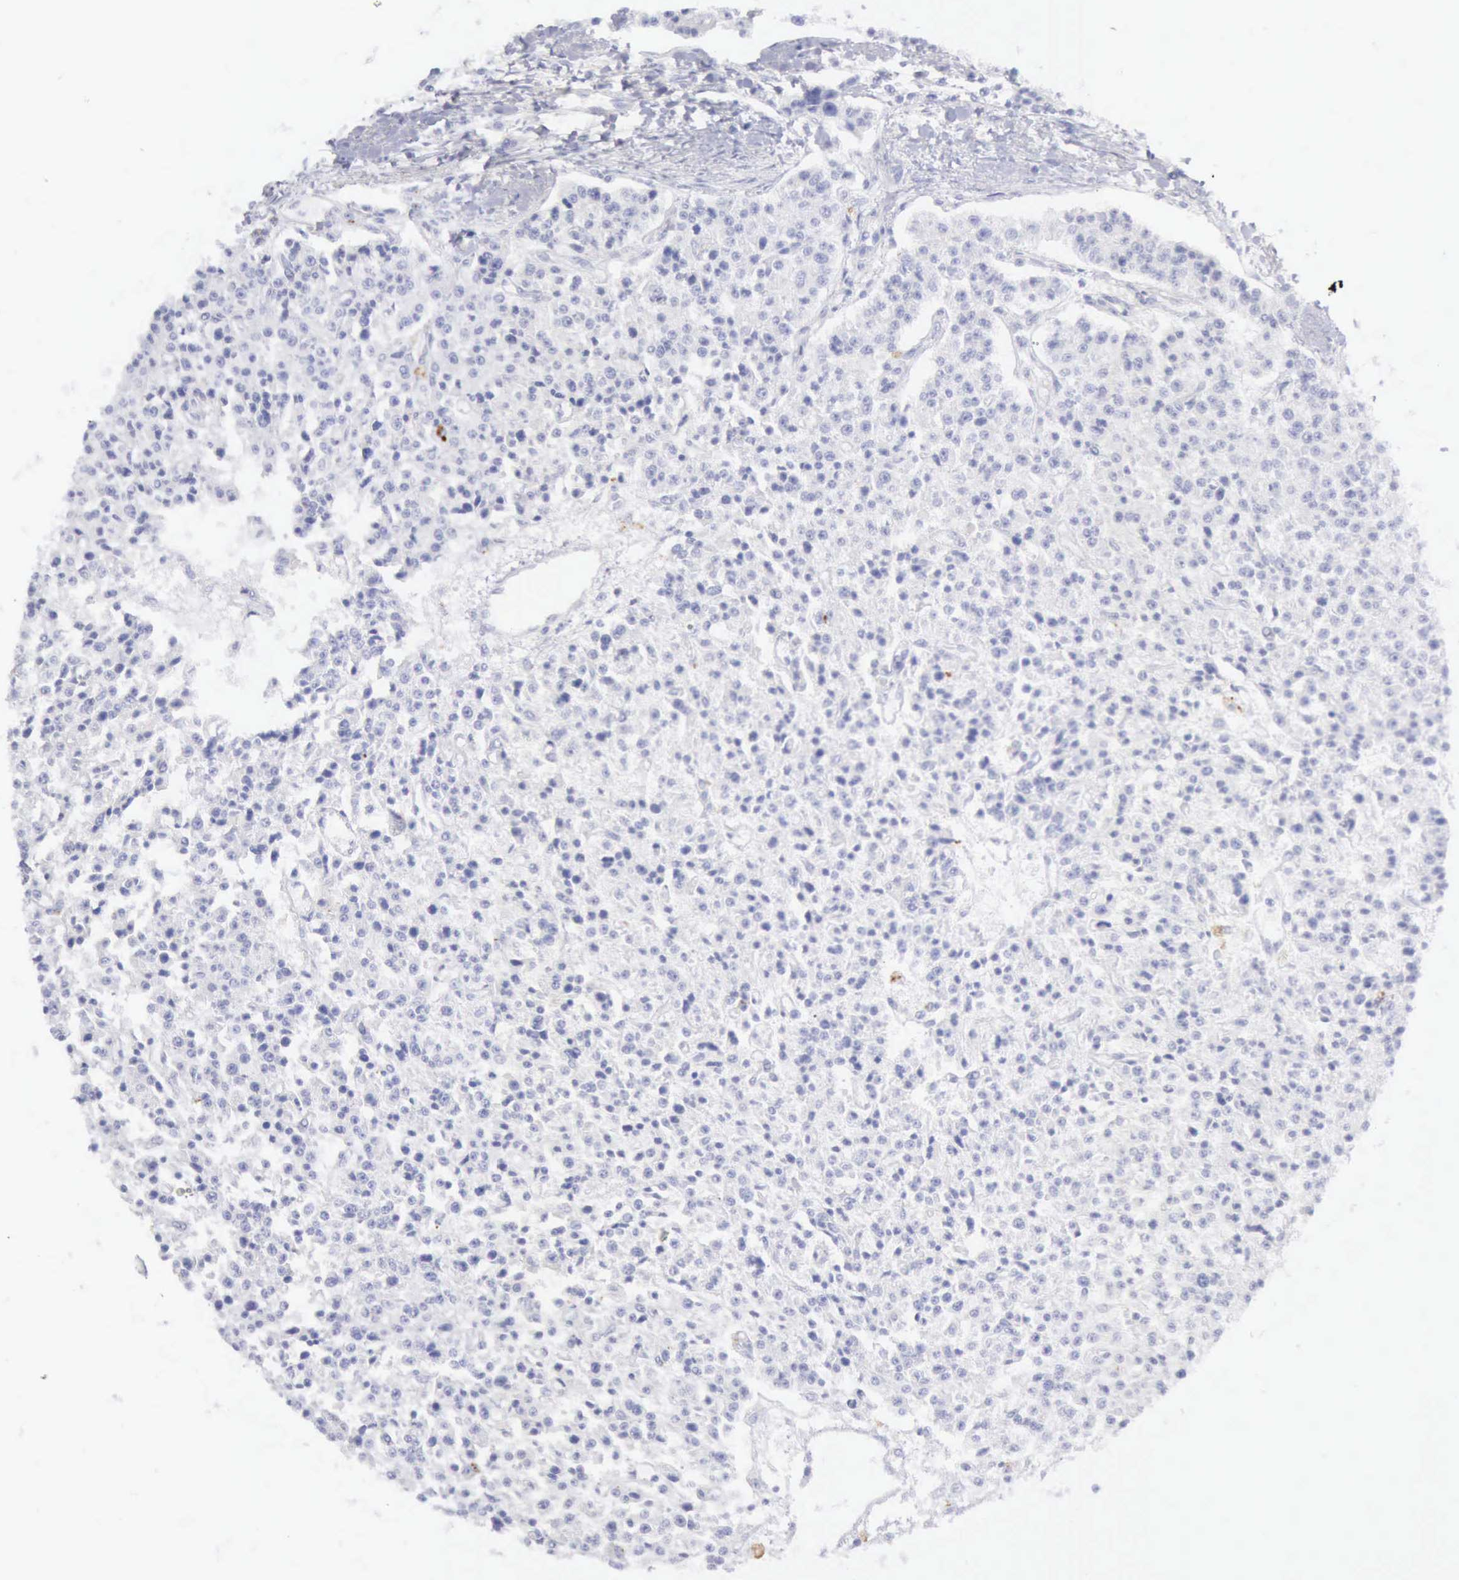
{"staining": {"intensity": "negative", "quantity": "none", "location": "none"}, "tissue": "carcinoid", "cell_type": "Tumor cells", "image_type": "cancer", "snomed": [{"axis": "morphology", "description": "Carcinoid, malignant, NOS"}, {"axis": "topography", "description": "Stomach"}], "caption": "Immunohistochemistry (IHC) of human carcinoid displays no positivity in tumor cells.", "gene": "CTSS", "patient": {"sex": "female", "age": 76}}